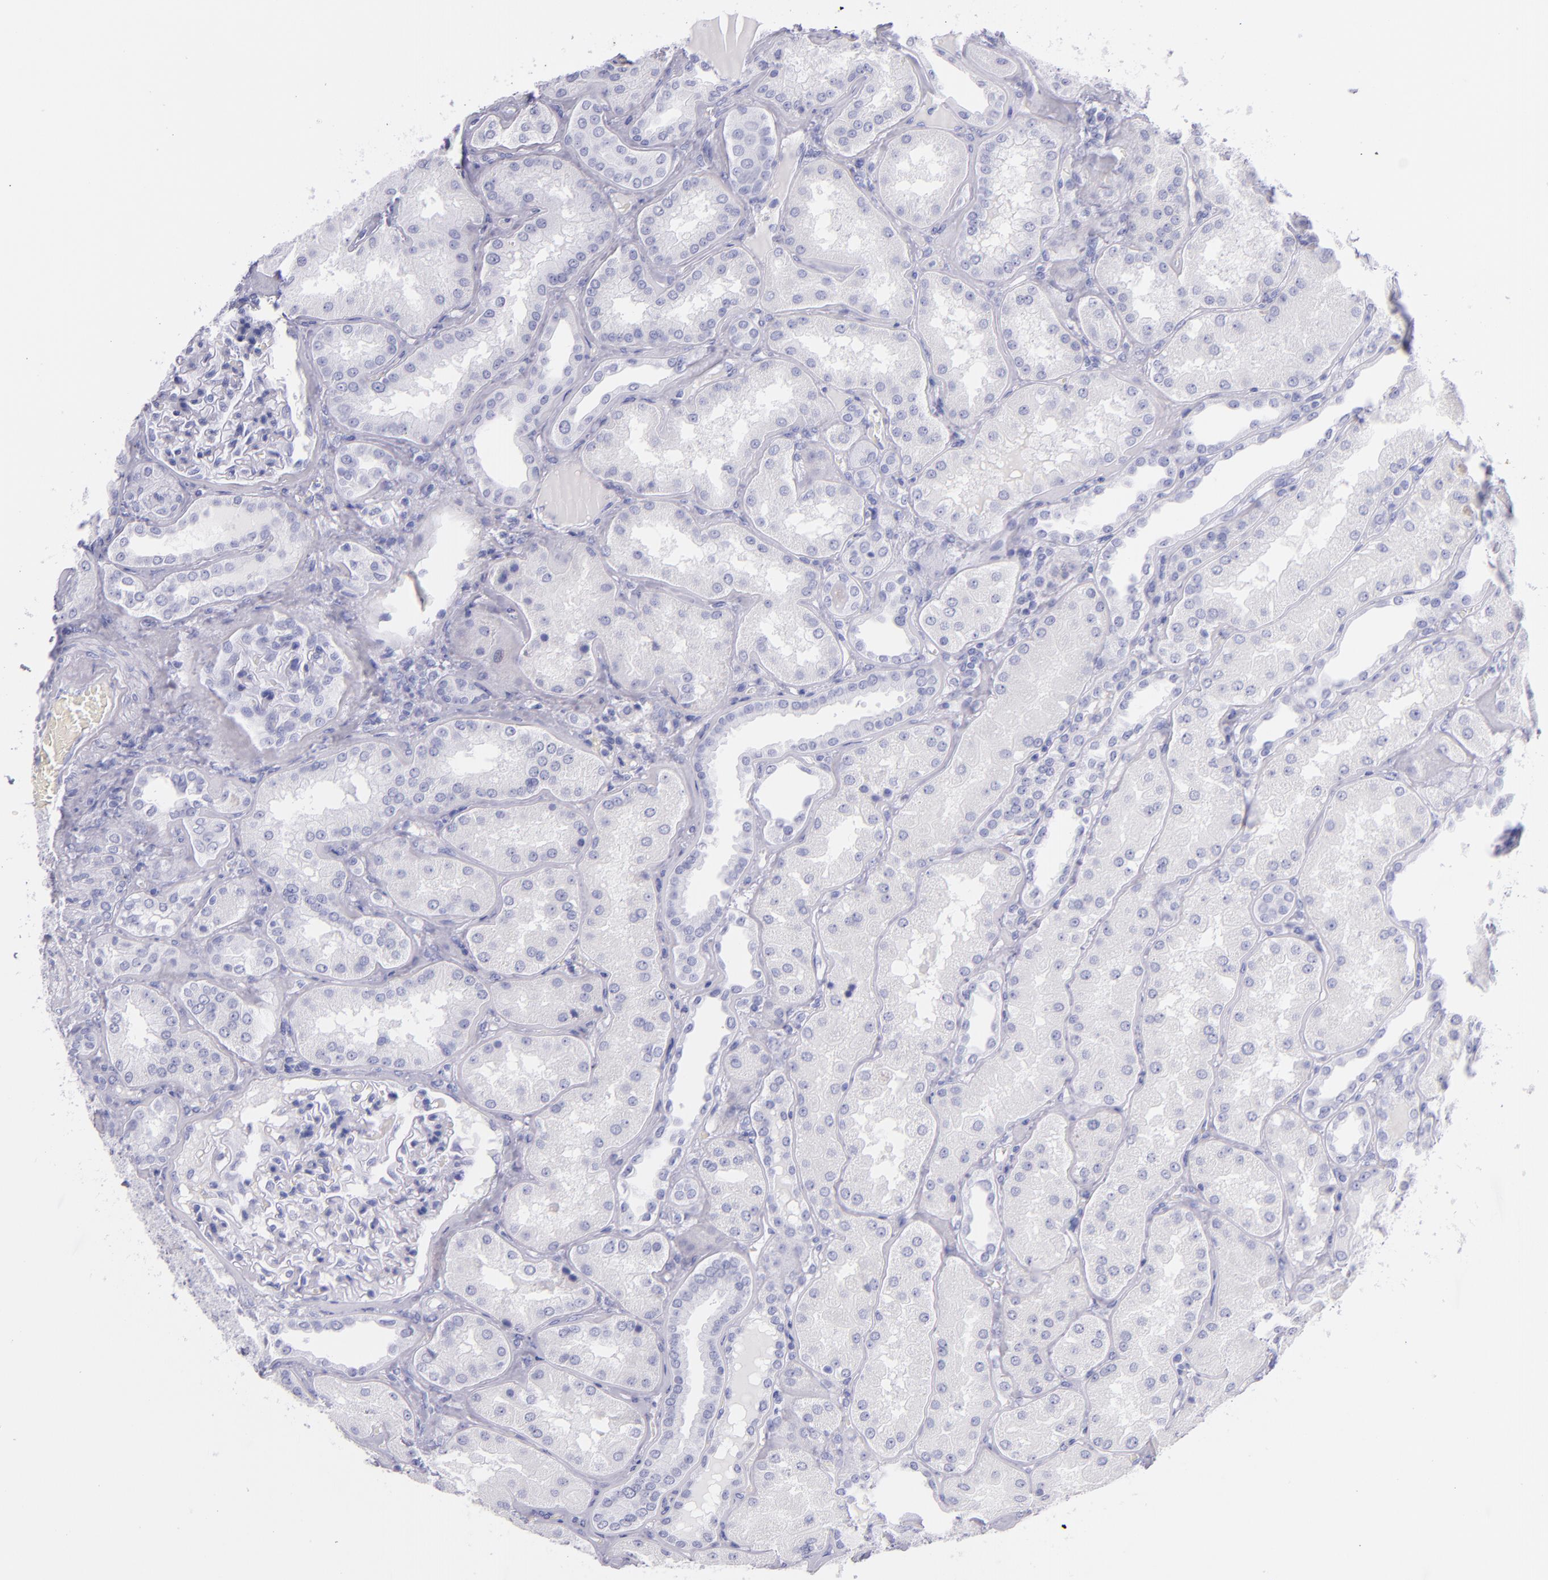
{"staining": {"intensity": "negative", "quantity": "none", "location": "none"}, "tissue": "kidney", "cell_type": "Cells in glomeruli", "image_type": "normal", "snomed": [{"axis": "morphology", "description": "Normal tissue, NOS"}, {"axis": "topography", "description": "Kidney"}], "caption": "Human kidney stained for a protein using immunohistochemistry (IHC) shows no positivity in cells in glomeruli.", "gene": "SFTPB", "patient": {"sex": "female", "age": 56}}